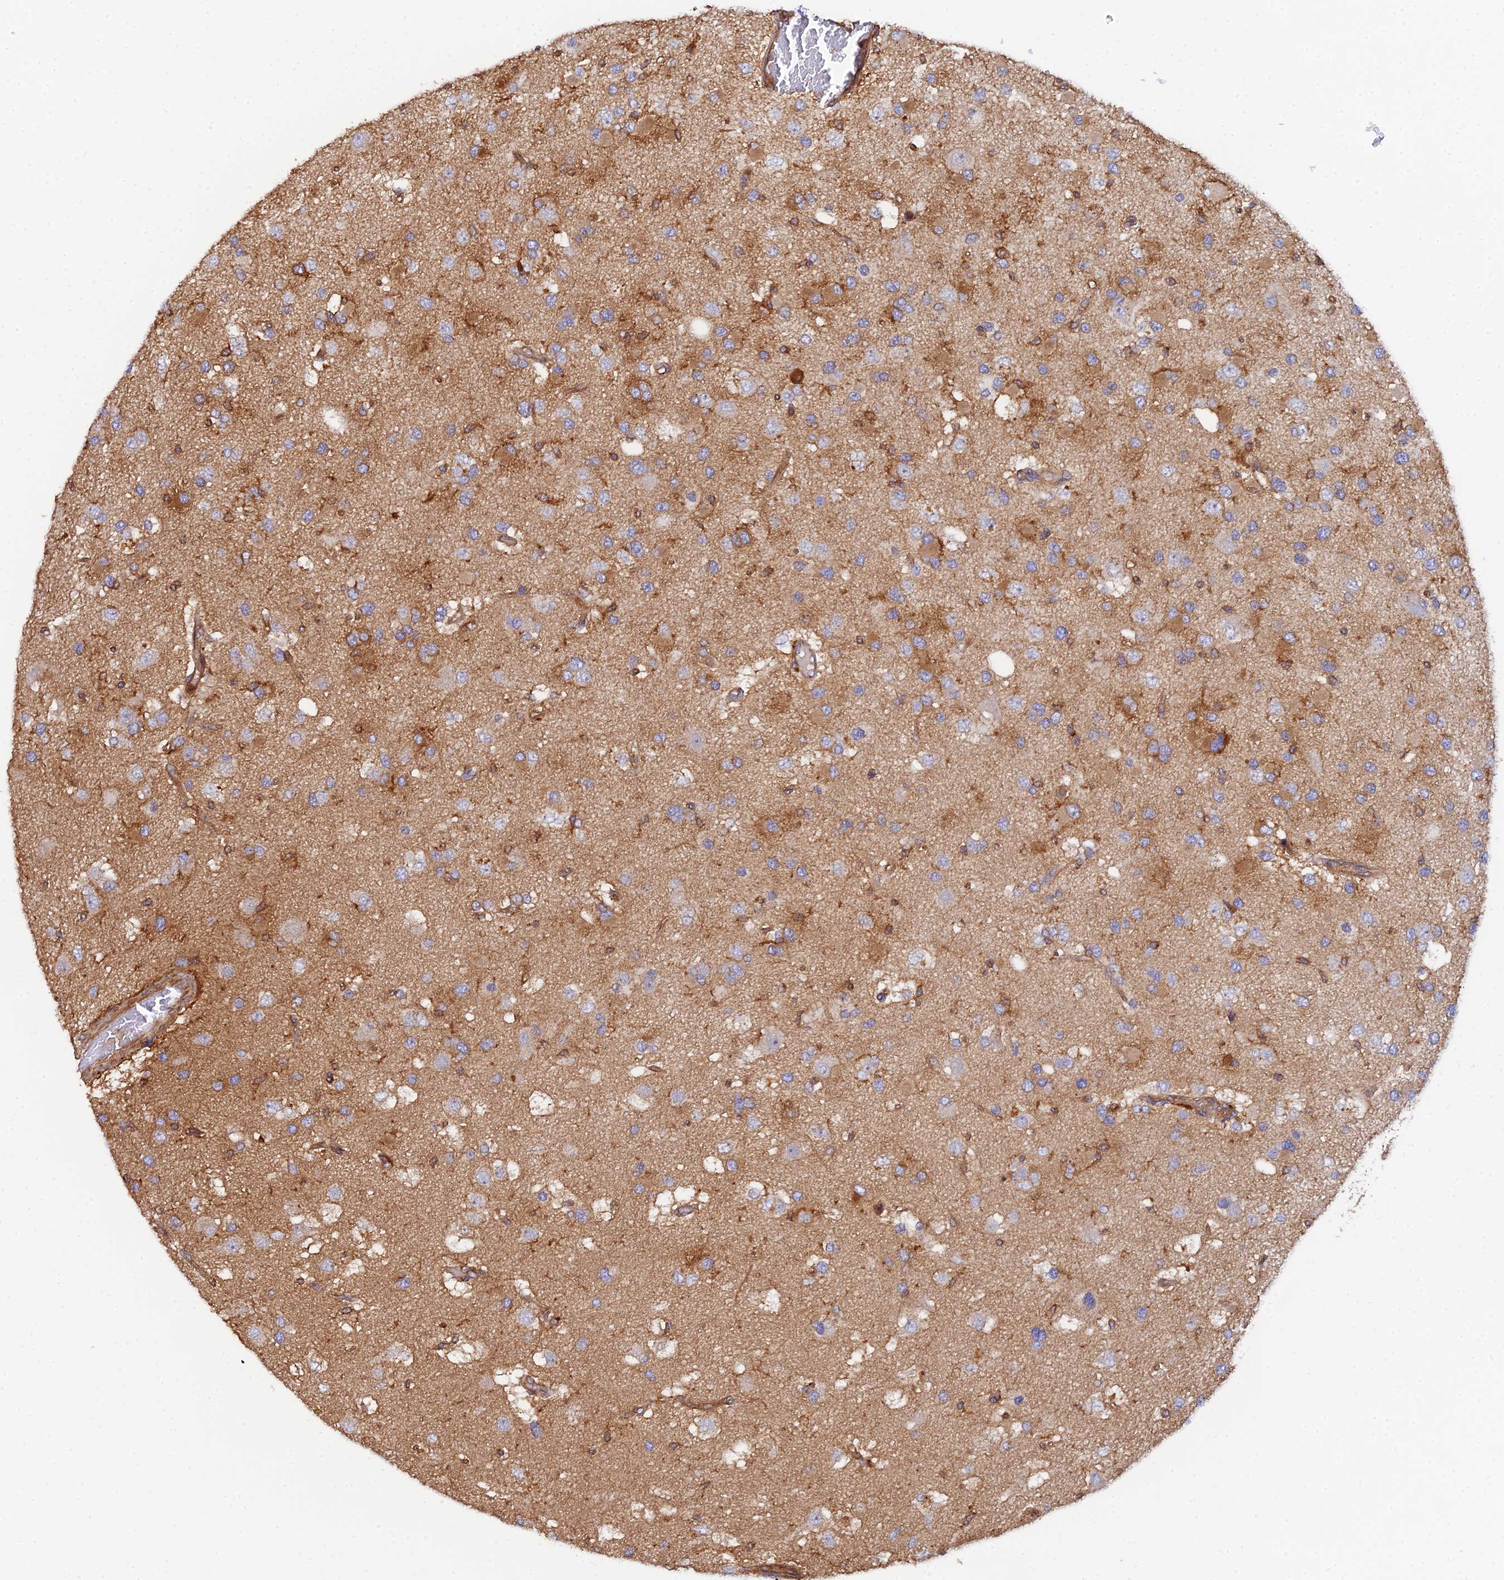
{"staining": {"intensity": "moderate", "quantity": "<25%", "location": "cytoplasmic/membranous"}, "tissue": "glioma", "cell_type": "Tumor cells", "image_type": "cancer", "snomed": [{"axis": "morphology", "description": "Glioma, malignant, High grade"}, {"axis": "topography", "description": "Brain"}], "caption": "This micrograph reveals malignant high-grade glioma stained with IHC to label a protein in brown. The cytoplasmic/membranous of tumor cells show moderate positivity for the protein. Nuclei are counter-stained blue.", "gene": "GNG5B", "patient": {"sex": "male", "age": 53}}